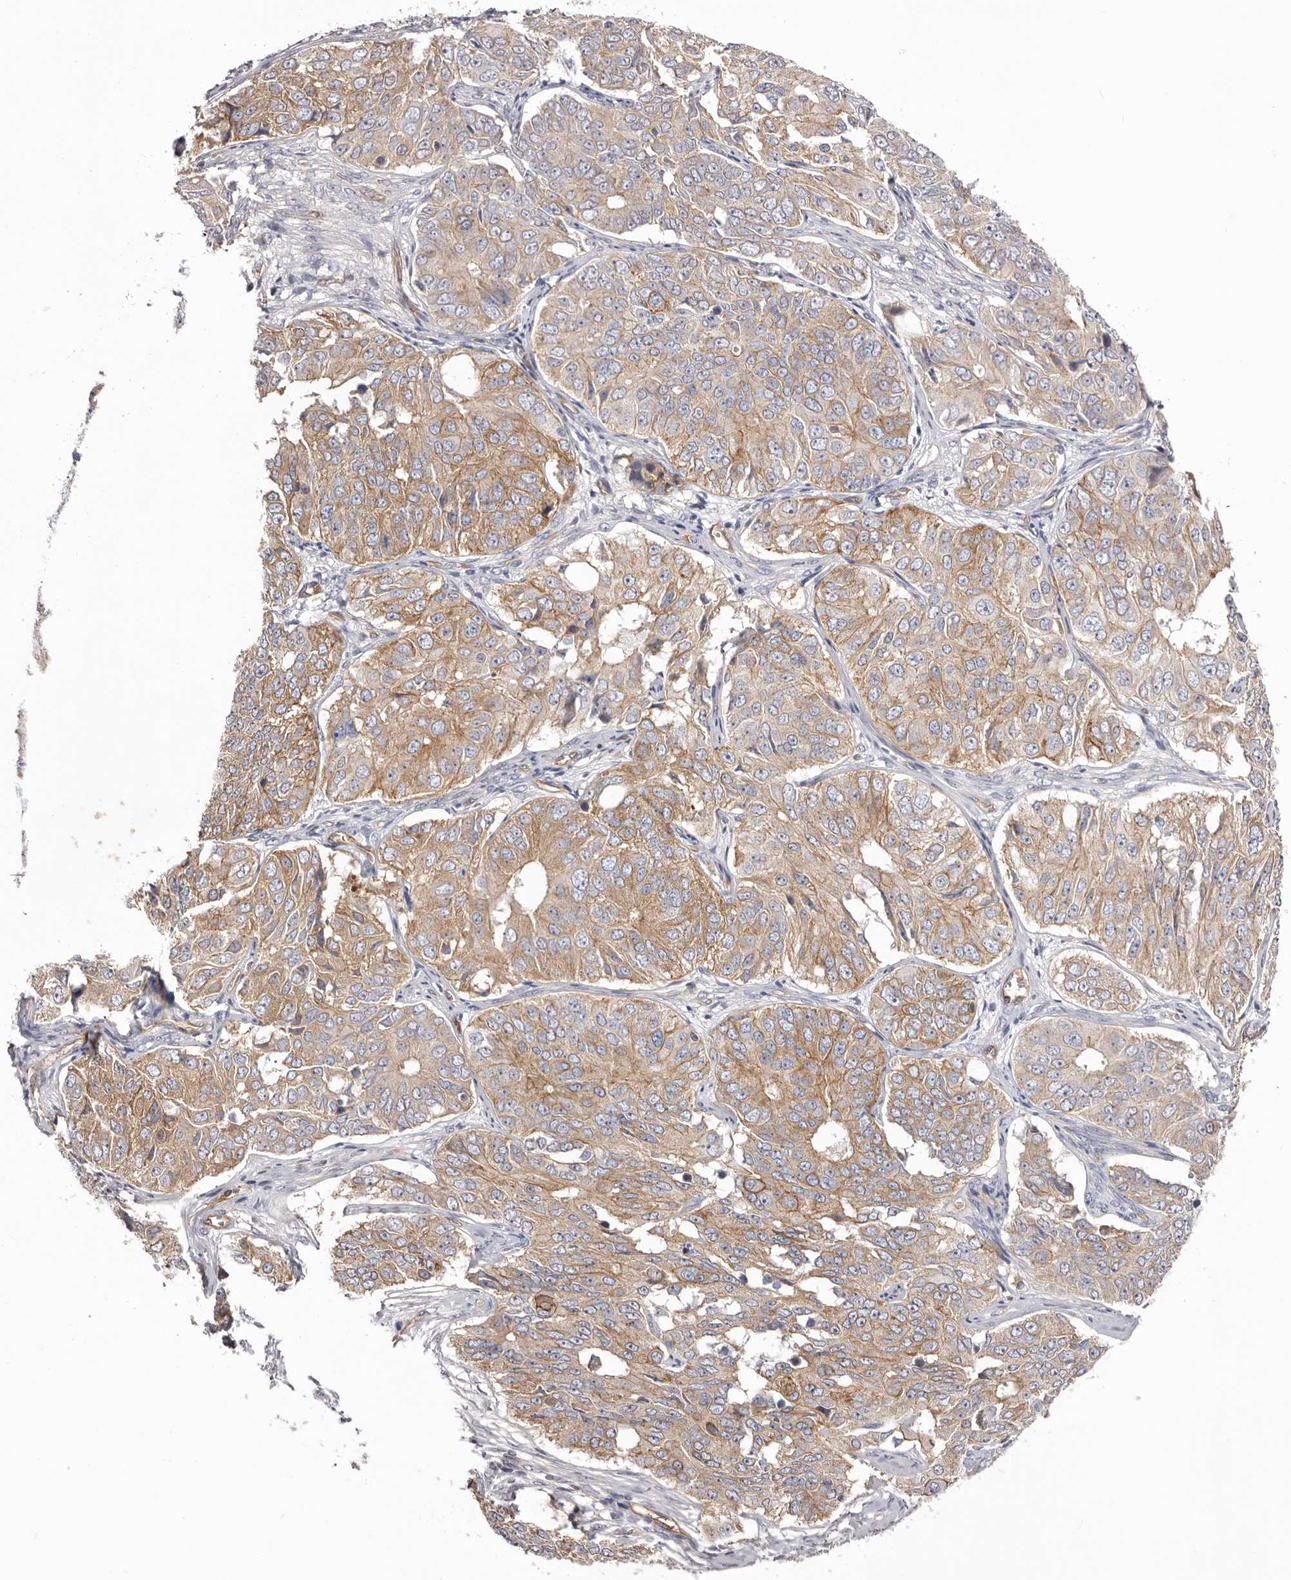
{"staining": {"intensity": "moderate", "quantity": ">75%", "location": "cytoplasmic/membranous"}, "tissue": "ovarian cancer", "cell_type": "Tumor cells", "image_type": "cancer", "snomed": [{"axis": "morphology", "description": "Carcinoma, endometroid"}, {"axis": "topography", "description": "Ovary"}], "caption": "An IHC photomicrograph of tumor tissue is shown. Protein staining in brown highlights moderate cytoplasmic/membranous positivity in ovarian cancer (endometroid carcinoma) within tumor cells. (DAB IHC, brown staining for protein, blue staining for nuclei).", "gene": "DMRT2", "patient": {"sex": "female", "age": 51}}